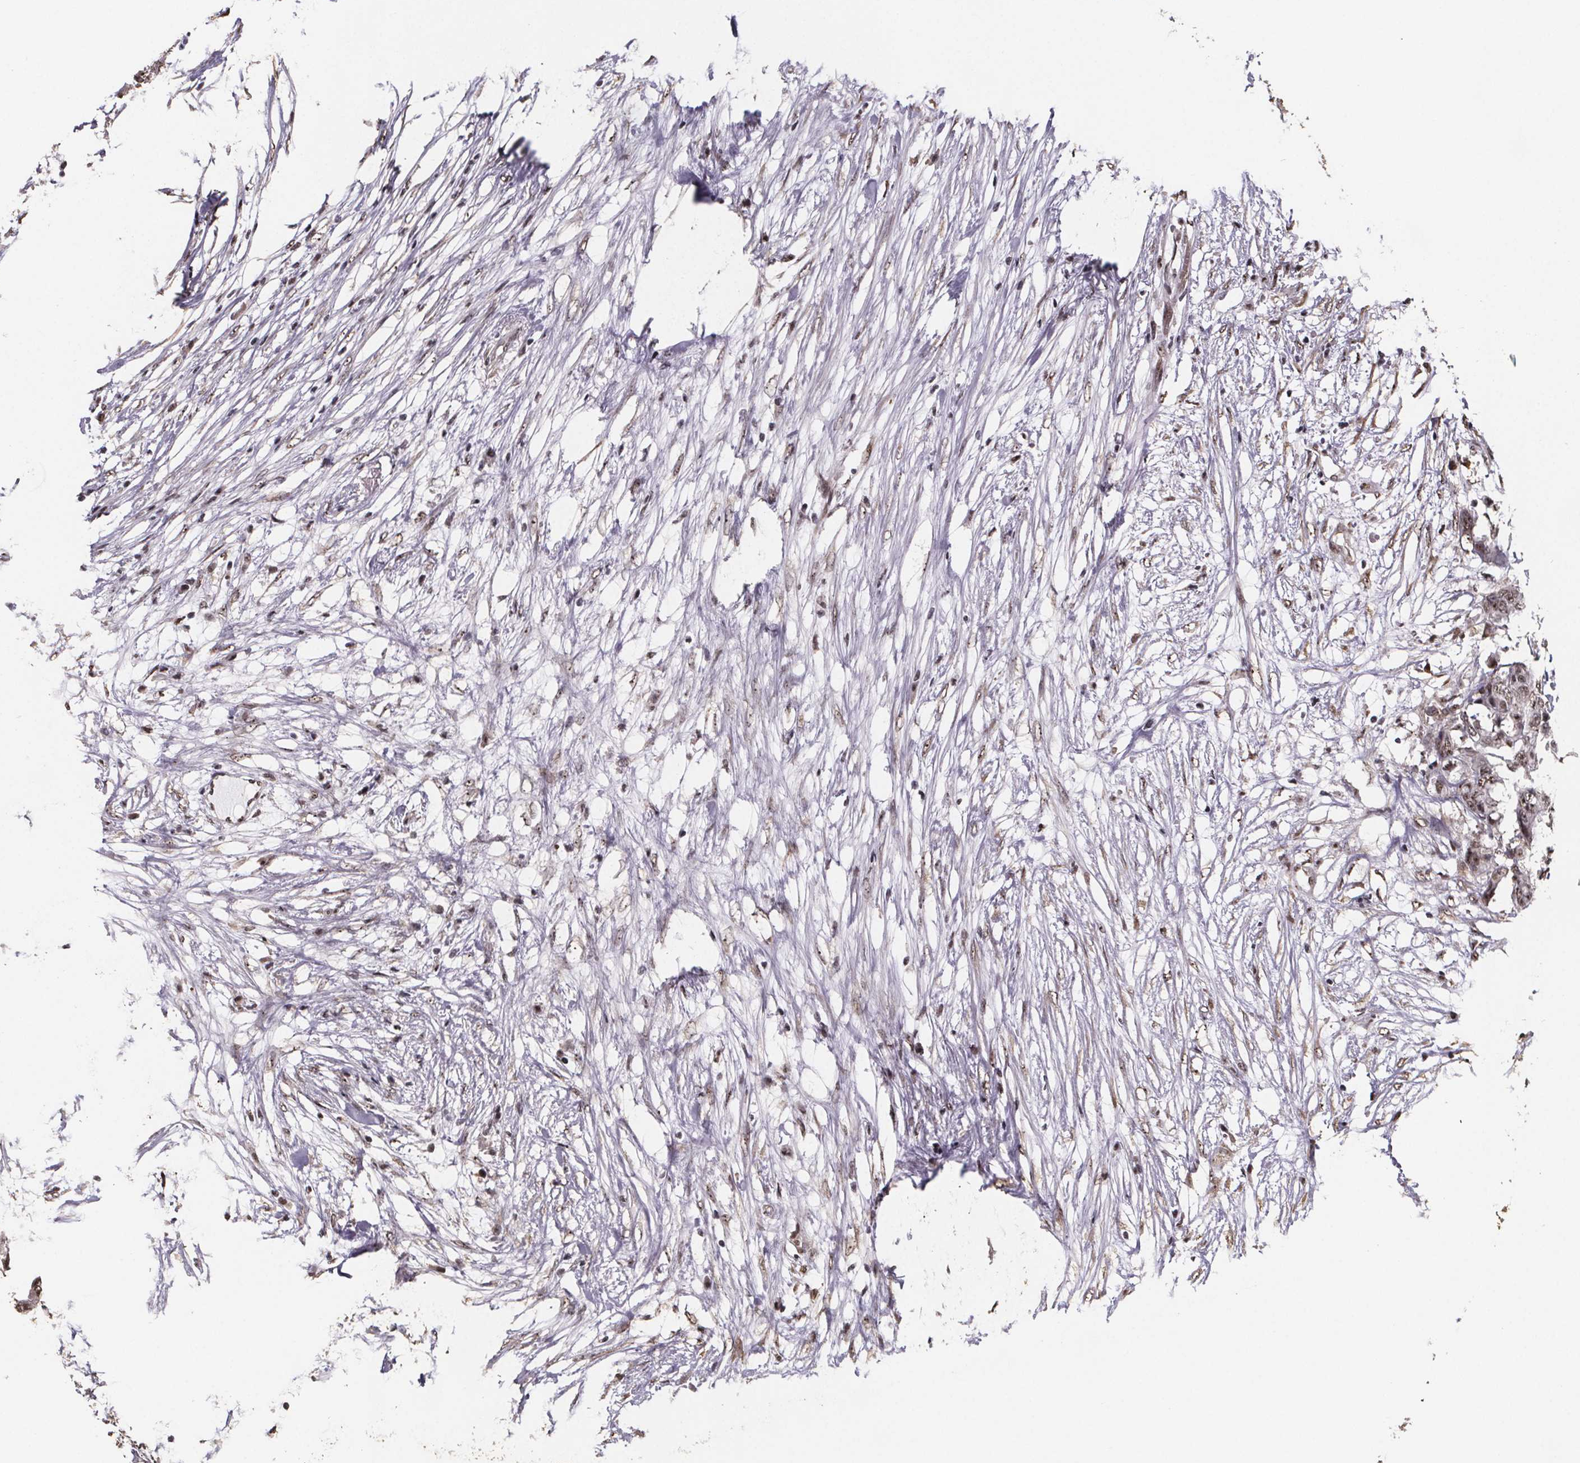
{"staining": {"intensity": "moderate", "quantity": ">75%", "location": "nuclear"}, "tissue": "colorectal cancer", "cell_type": "Tumor cells", "image_type": "cancer", "snomed": [{"axis": "morphology", "description": "Adenocarcinoma, NOS"}, {"axis": "topography", "description": "Colon"}], "caption": "This histopathology image reveals colorectal cancer stained with immunohistochemistry to label a protein in brown. The nuclear of tumor cells show moderate positivity for the protein. Nuclei are counter-stained blue.", "gene": "U2SURP", "patient": {"sex": "female", "age": 48}}